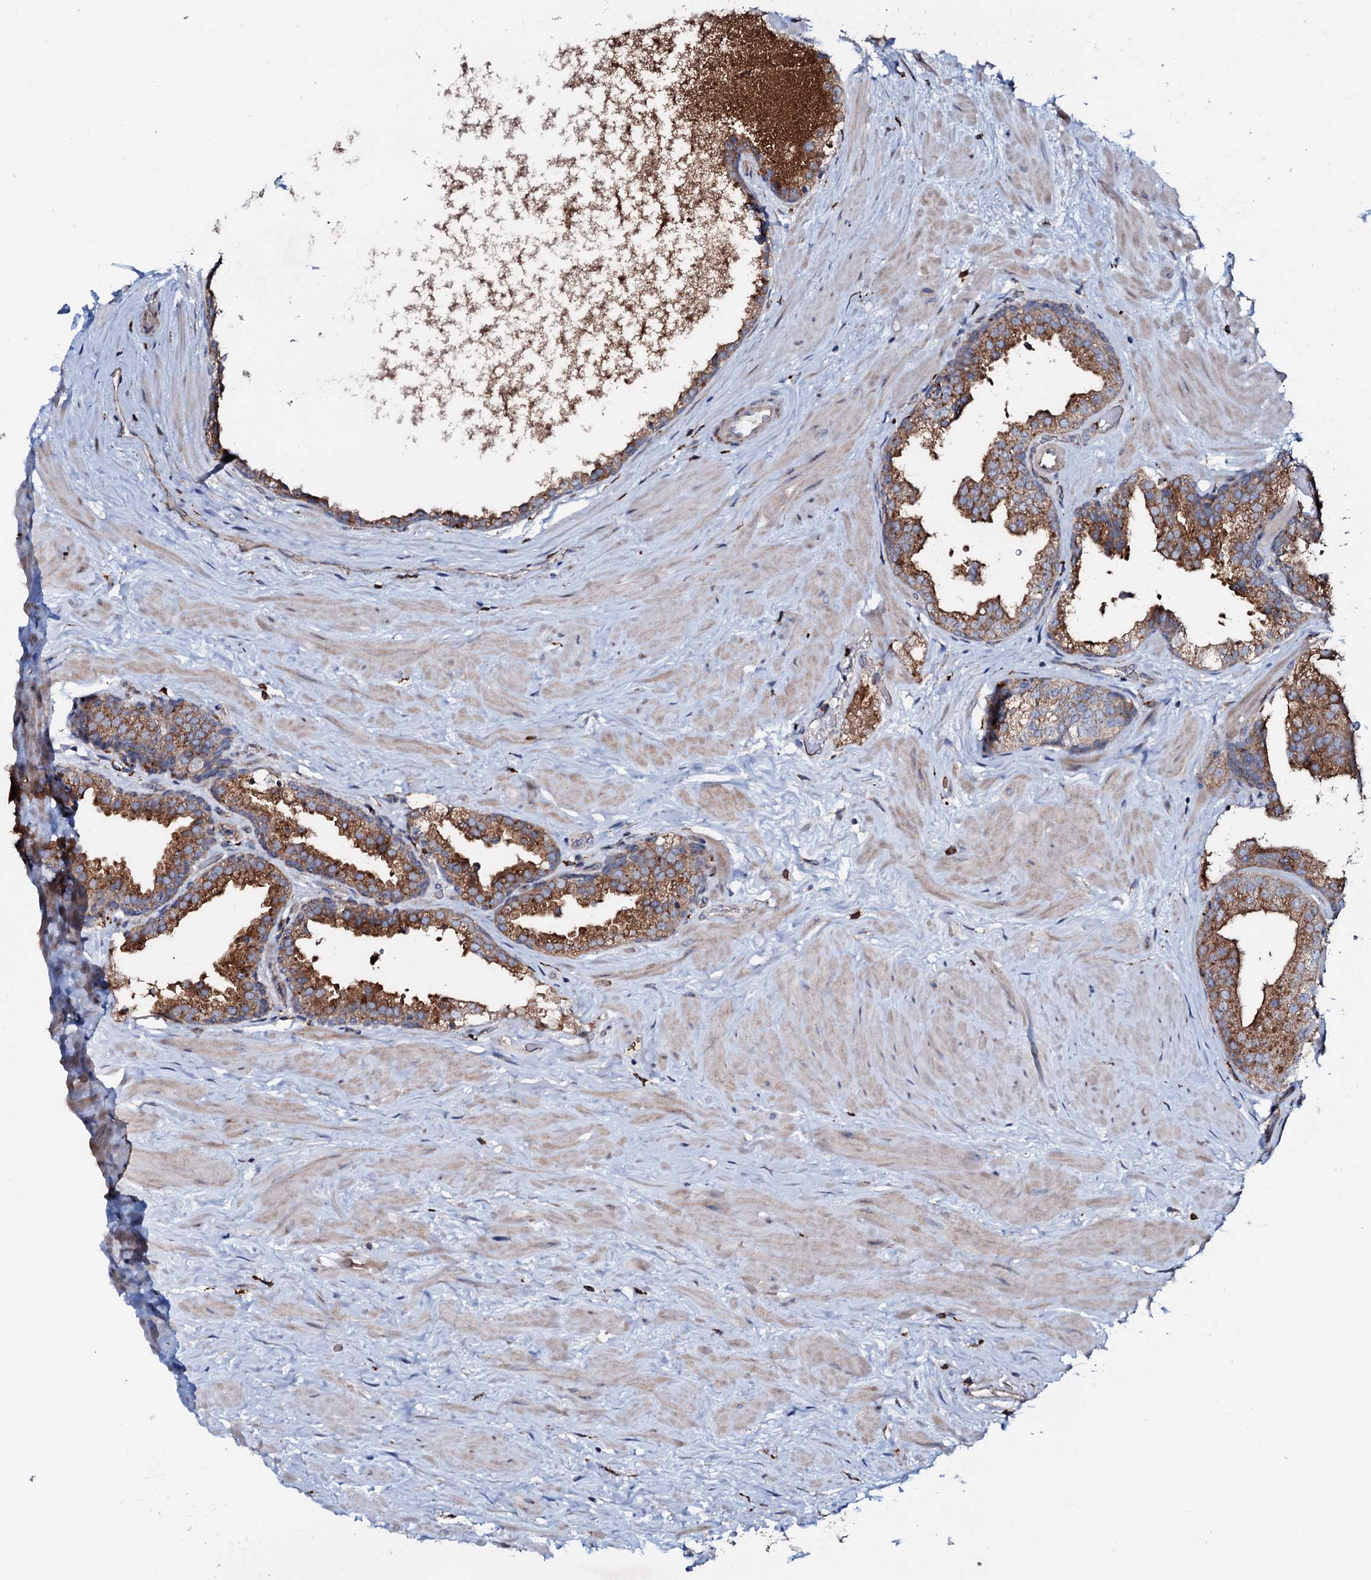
{"staining": {"intensity": "moderate", "quantity": ">75%", "location": "cytoplasmic/membranous"}, "tissue": "prostate", "cell_type": "Glandular cells", "image_type": "normal", "snomed": [{"axis": "morphology", "description": "Normal tissue, NOS"}, {"axis": "topography", "description": "Prostate"}], "caption": "Glandular cells demonstrate moderate cytoplasmic/membranous expression in about >75% of cells in benign prostate.", "gene": "P2RX4", "patient": {"sex": "male", "age": 48}}